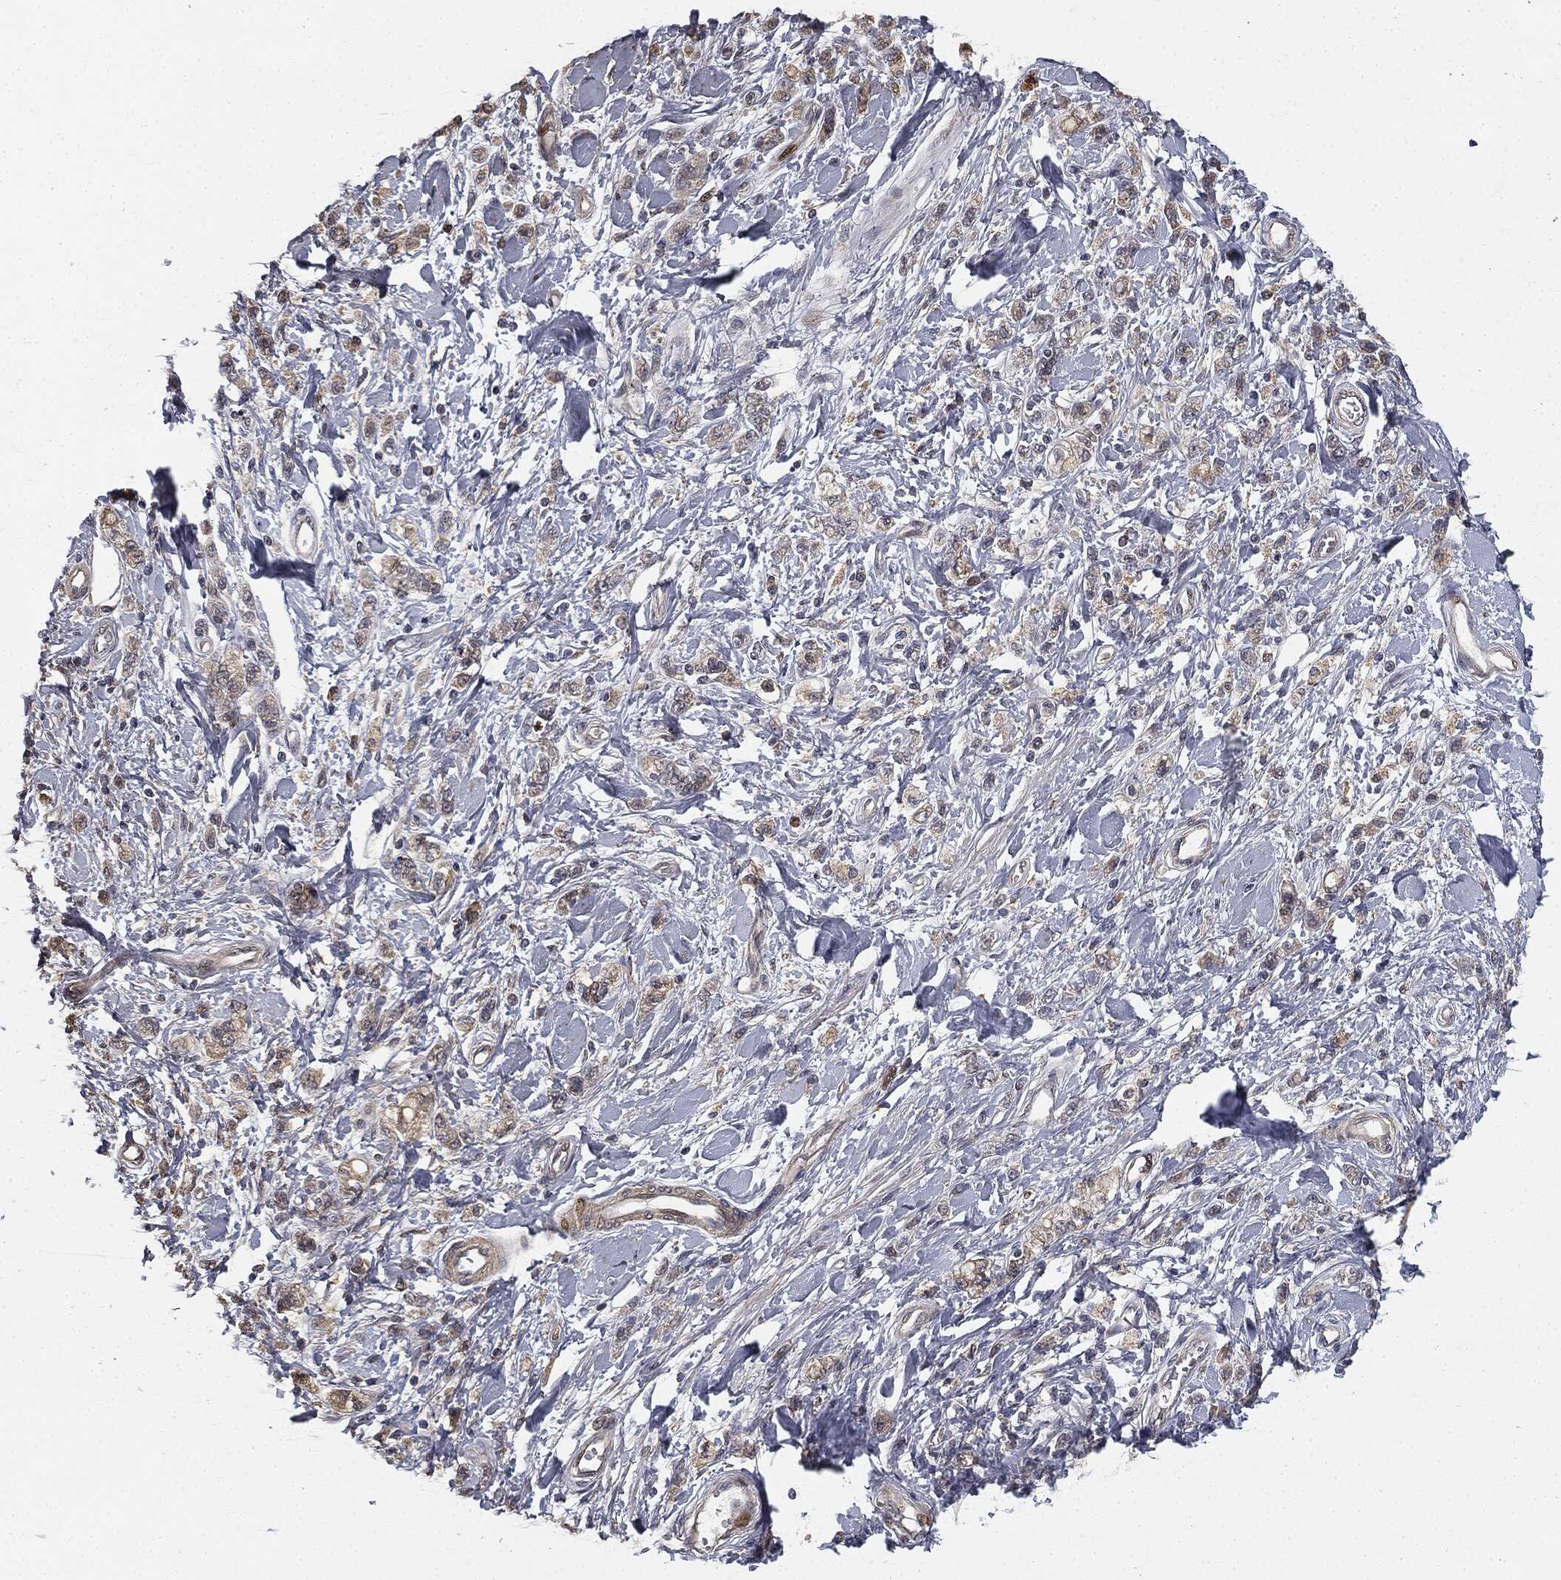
{"staining": {"intensity": "negative", "quantity": "none", "location": "none"}, "tissue": "stomach cancer", "cell_type": "Tumor cells", "image_type": "cancer", "snomed": [{"axis": "morphology", "description": "Adenocarcinoma, NOS"}, {"axis": "topography", "description": "Stomach"}], "caption": "This is an immunohistochemistry (IHC) image of stomach cancer. There is no positivity in tumor cells.", "gene": "MIER2", "patient": {"sex": "male", "age": 77}}